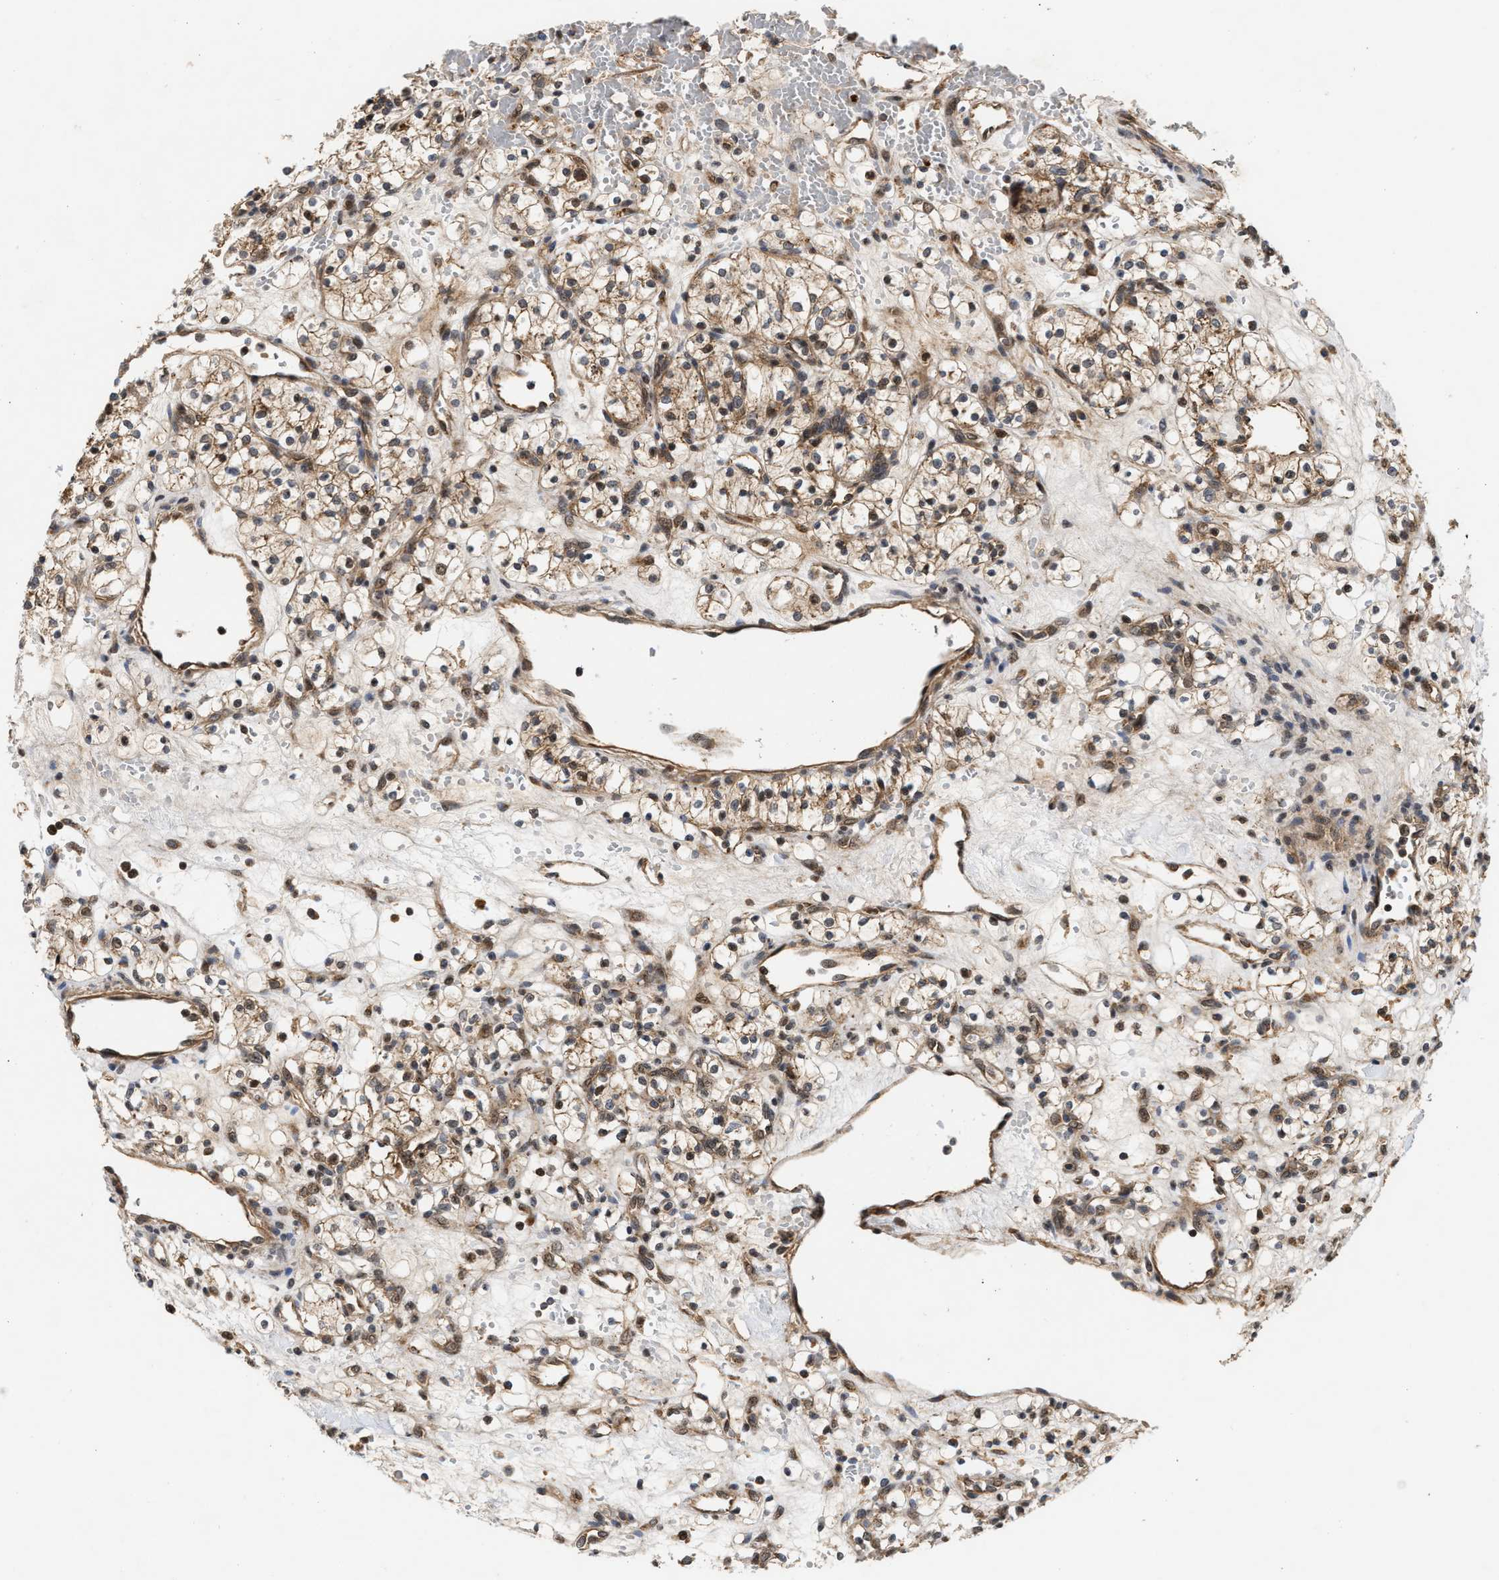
{"staining": {"intensity": "moderate", "quantity": ">75%", "location": "cytoplasmic/membranous"}, "tissue": "renal cancer", "cell_type": "Tumor cells", "image_type": "cancer", "snomed": [{"axis": "morphology", "description": "Adenocarcinoma, NOS"}, {"axis": "topography", "description": "Kidney"}], "caption": "A high-resolution photomicrograph shows immunohistochemistry (IHC) staining of adenocarcinoma (renal), which exhibits moderate cytoplasmic/membranous staining in approximately >75% of tumor cells.", "gene": "CFLAR", "patient": {"sex": "female", "age": 60}}